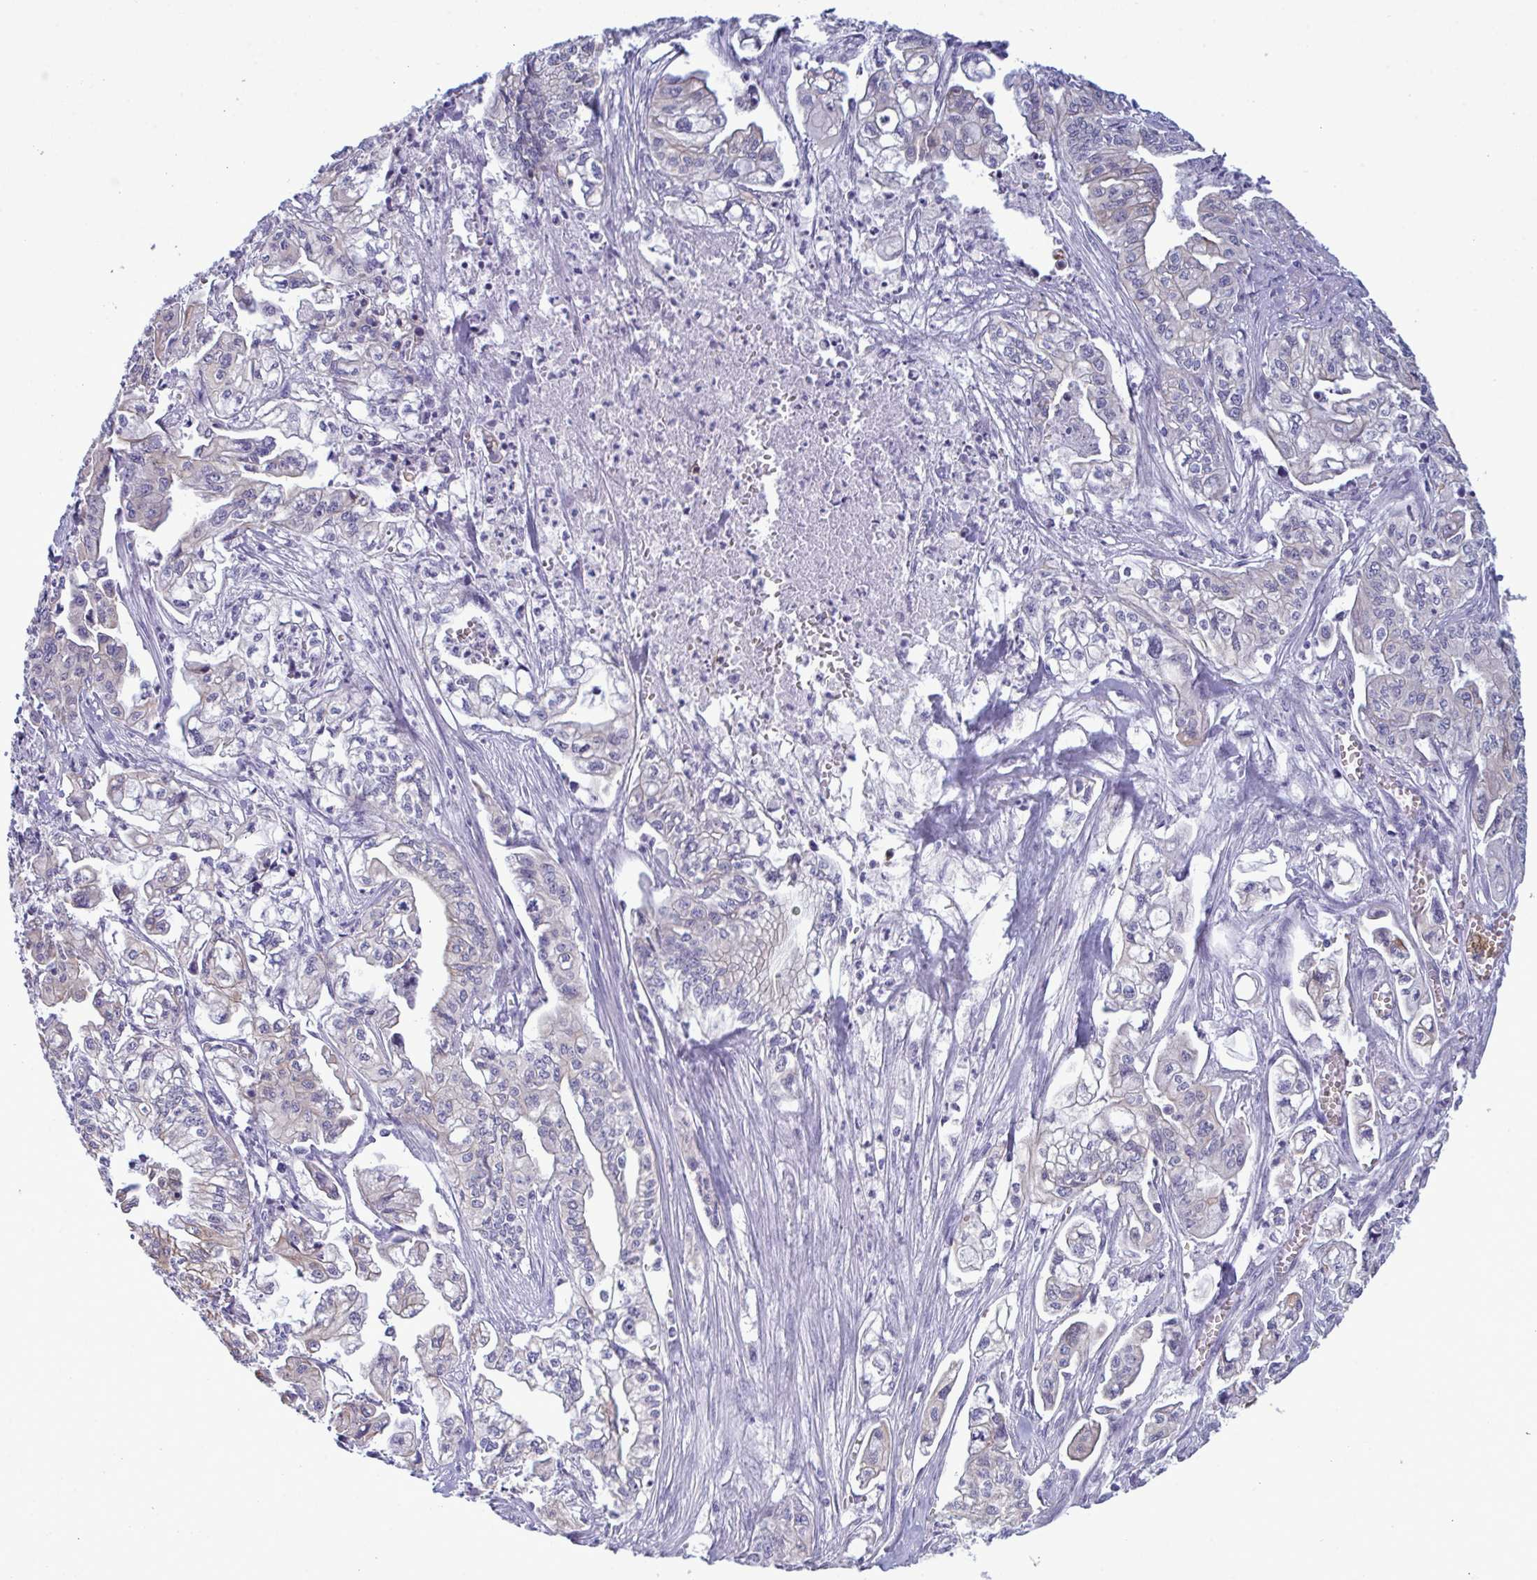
{"staining": {"intensity": "weak", "quantity": "<25%", "location": "cytoplasmic/membranous"}, "tissue": "pancreatic cancer", "cell_type": "Tumor cells", "image_type": "cancer", "snomed": [{"axis": "morphology", "description": "Adenocarcinoma, NOS"}, {"axis": "topography", "description": "Pancreas"}], "caption": "IHC histopathology image of neoplastic tissue: human pancreatic cancer (adenocarcinoma) stained with DAB reveals no significant protein expression in tumor cells.", "gene": "TENT5D", "patient": {"sex": "male", "age": 68}}